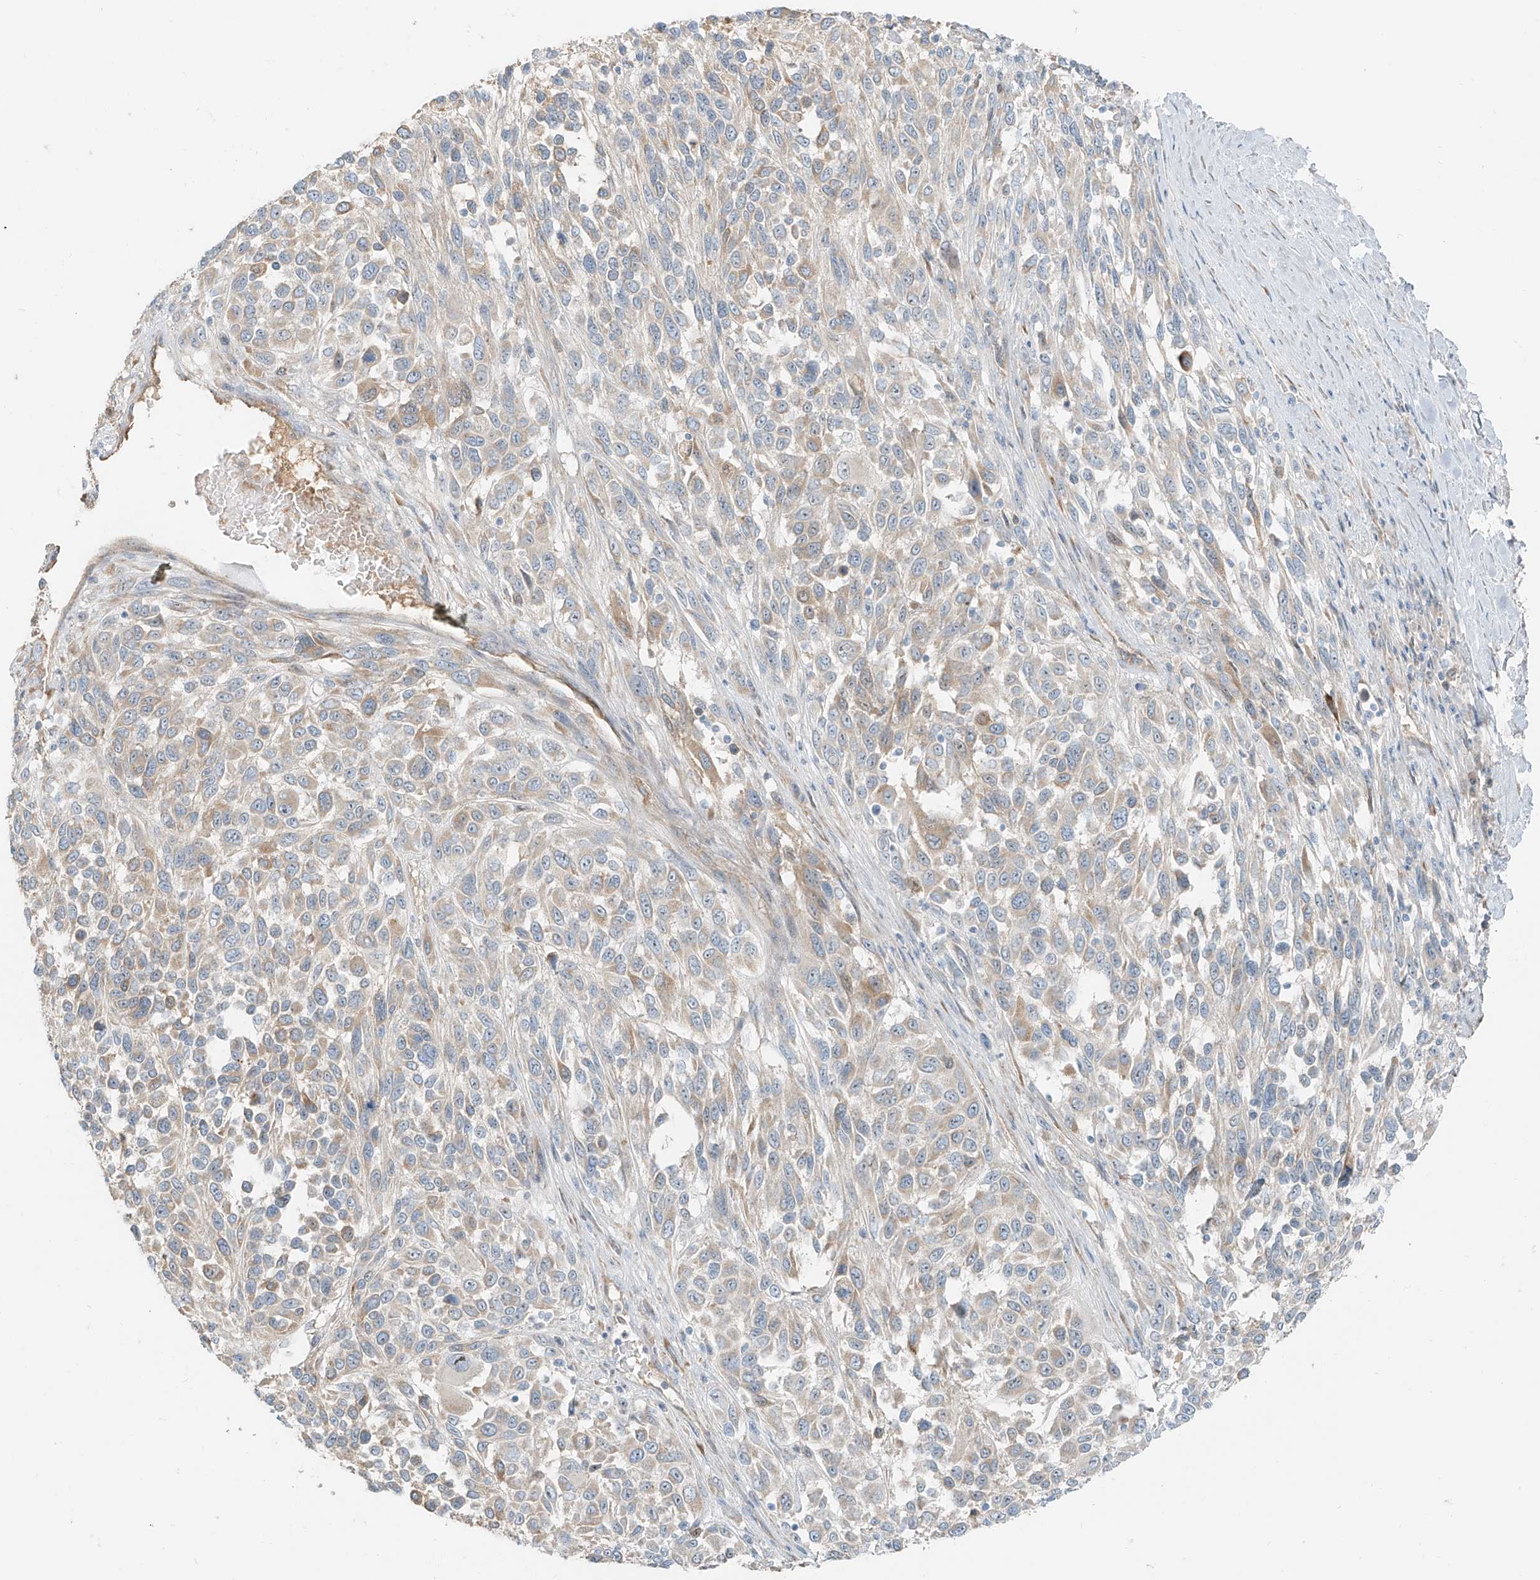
{"staining": {"intensity": "weak", "quantity": "<25%", "location": "cytoplasmic/membranous"}, "tissue": "melanoma", "cell_type": "Tumor cells", "image_type": "cancer", "snomed": [{"axis": "morphology", "description": "Malignant melanoma, Metastatic site"}, {"axis": "topography", "description": "Lymph node"}], "caption": "Tumor cells are negative for protein expression in human melanoma.", "gene": "FSTL1", "patient": {"sex": "male", "age": 61}}